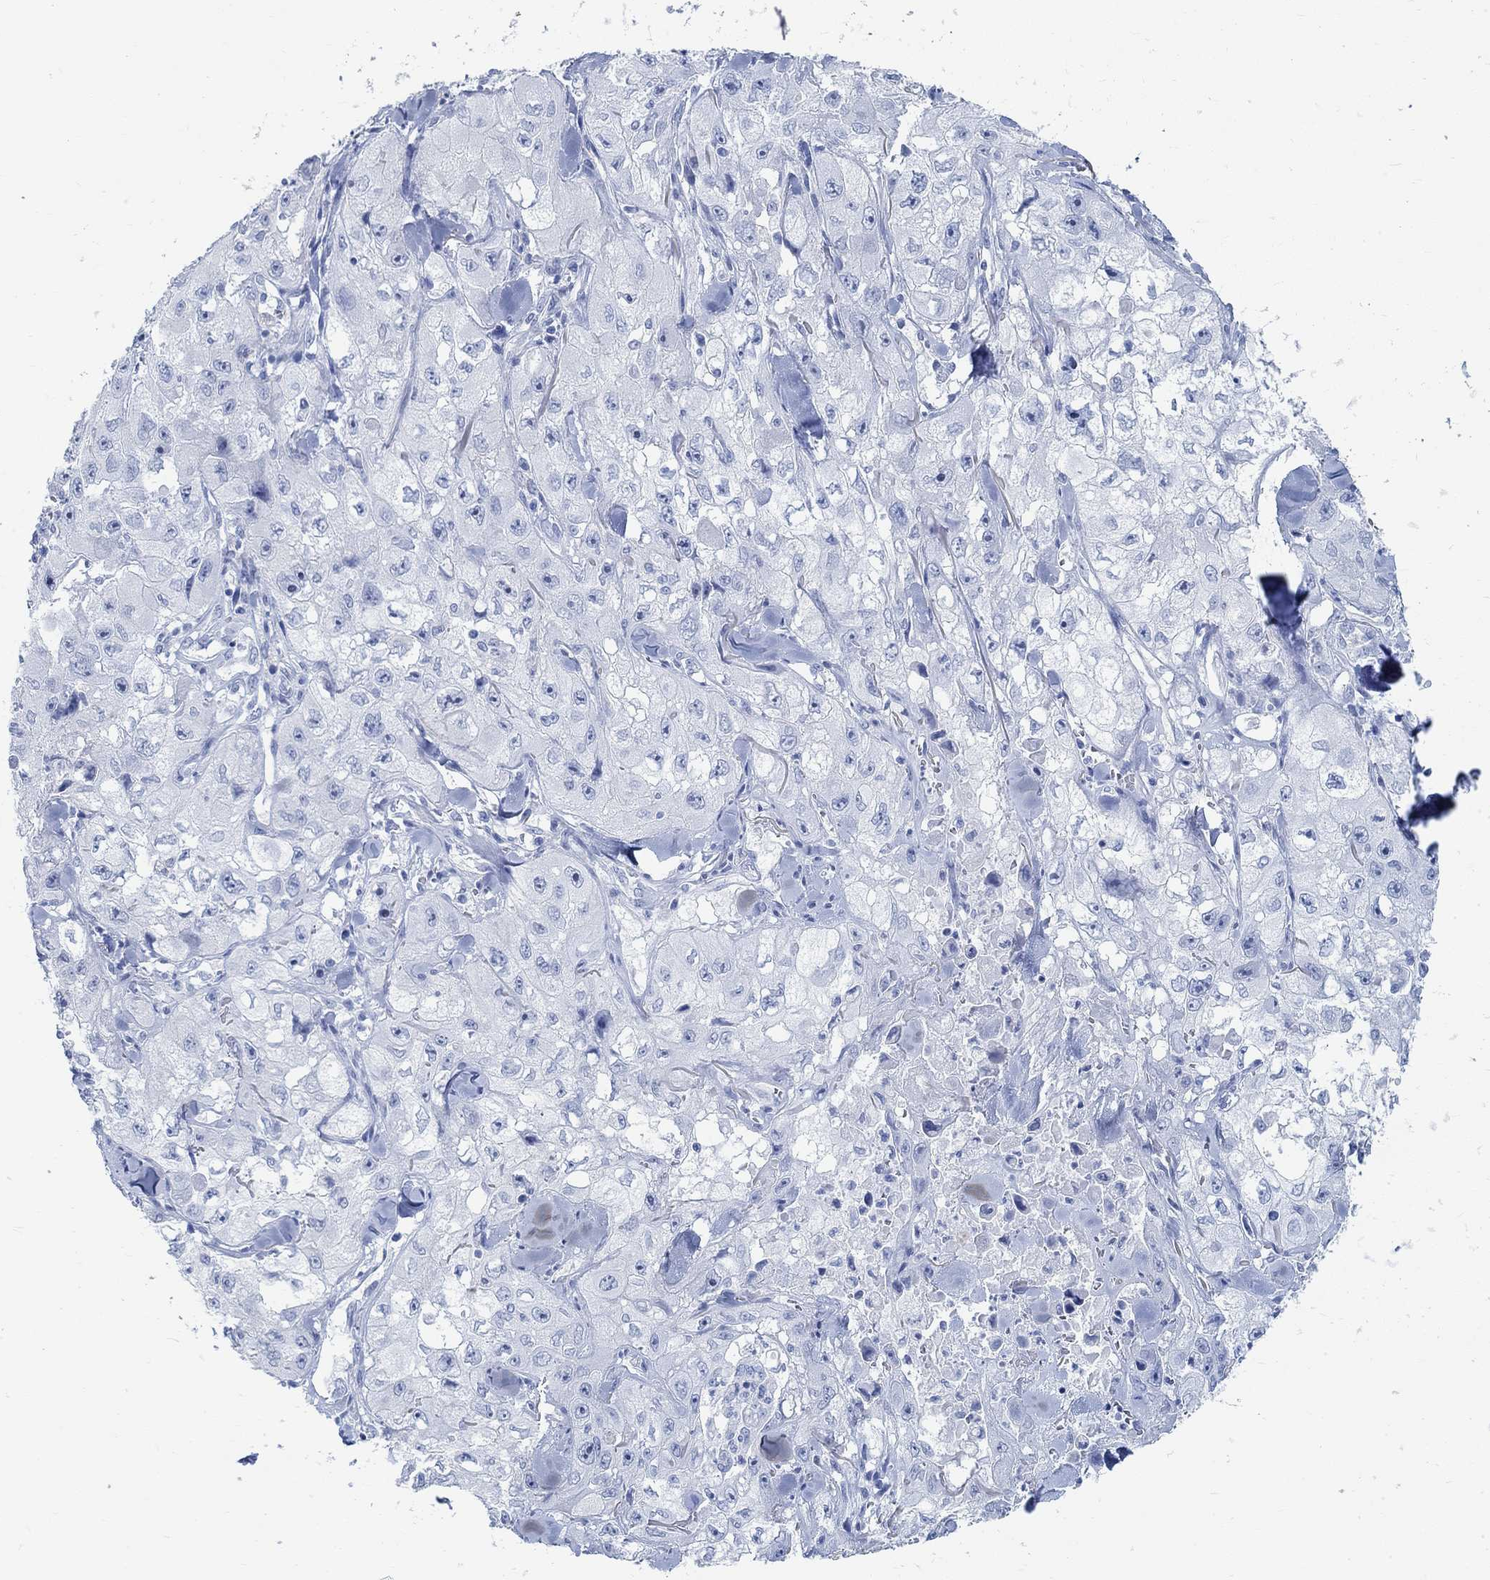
{"staining": {"intensity": "negative", "quantity": "none", "location": "none"}, "tissue": "skin cancer", "cell_type": "Tumor cells", "image_type": "cancer", "snomed": [{"axis": "morphology", "description": "Squamous cell carcinoma, NOS"}, {"axis": "topography", "description": "Skin"}, {"axis": "topography", "description": "Subcutis"}], "caption": "IHC image of human skin cancer stained for a protein (brown), which reveals no positivity in tumor cells.", "gene": "RBM20", "patient": {"sex": "male", "age": 73}}